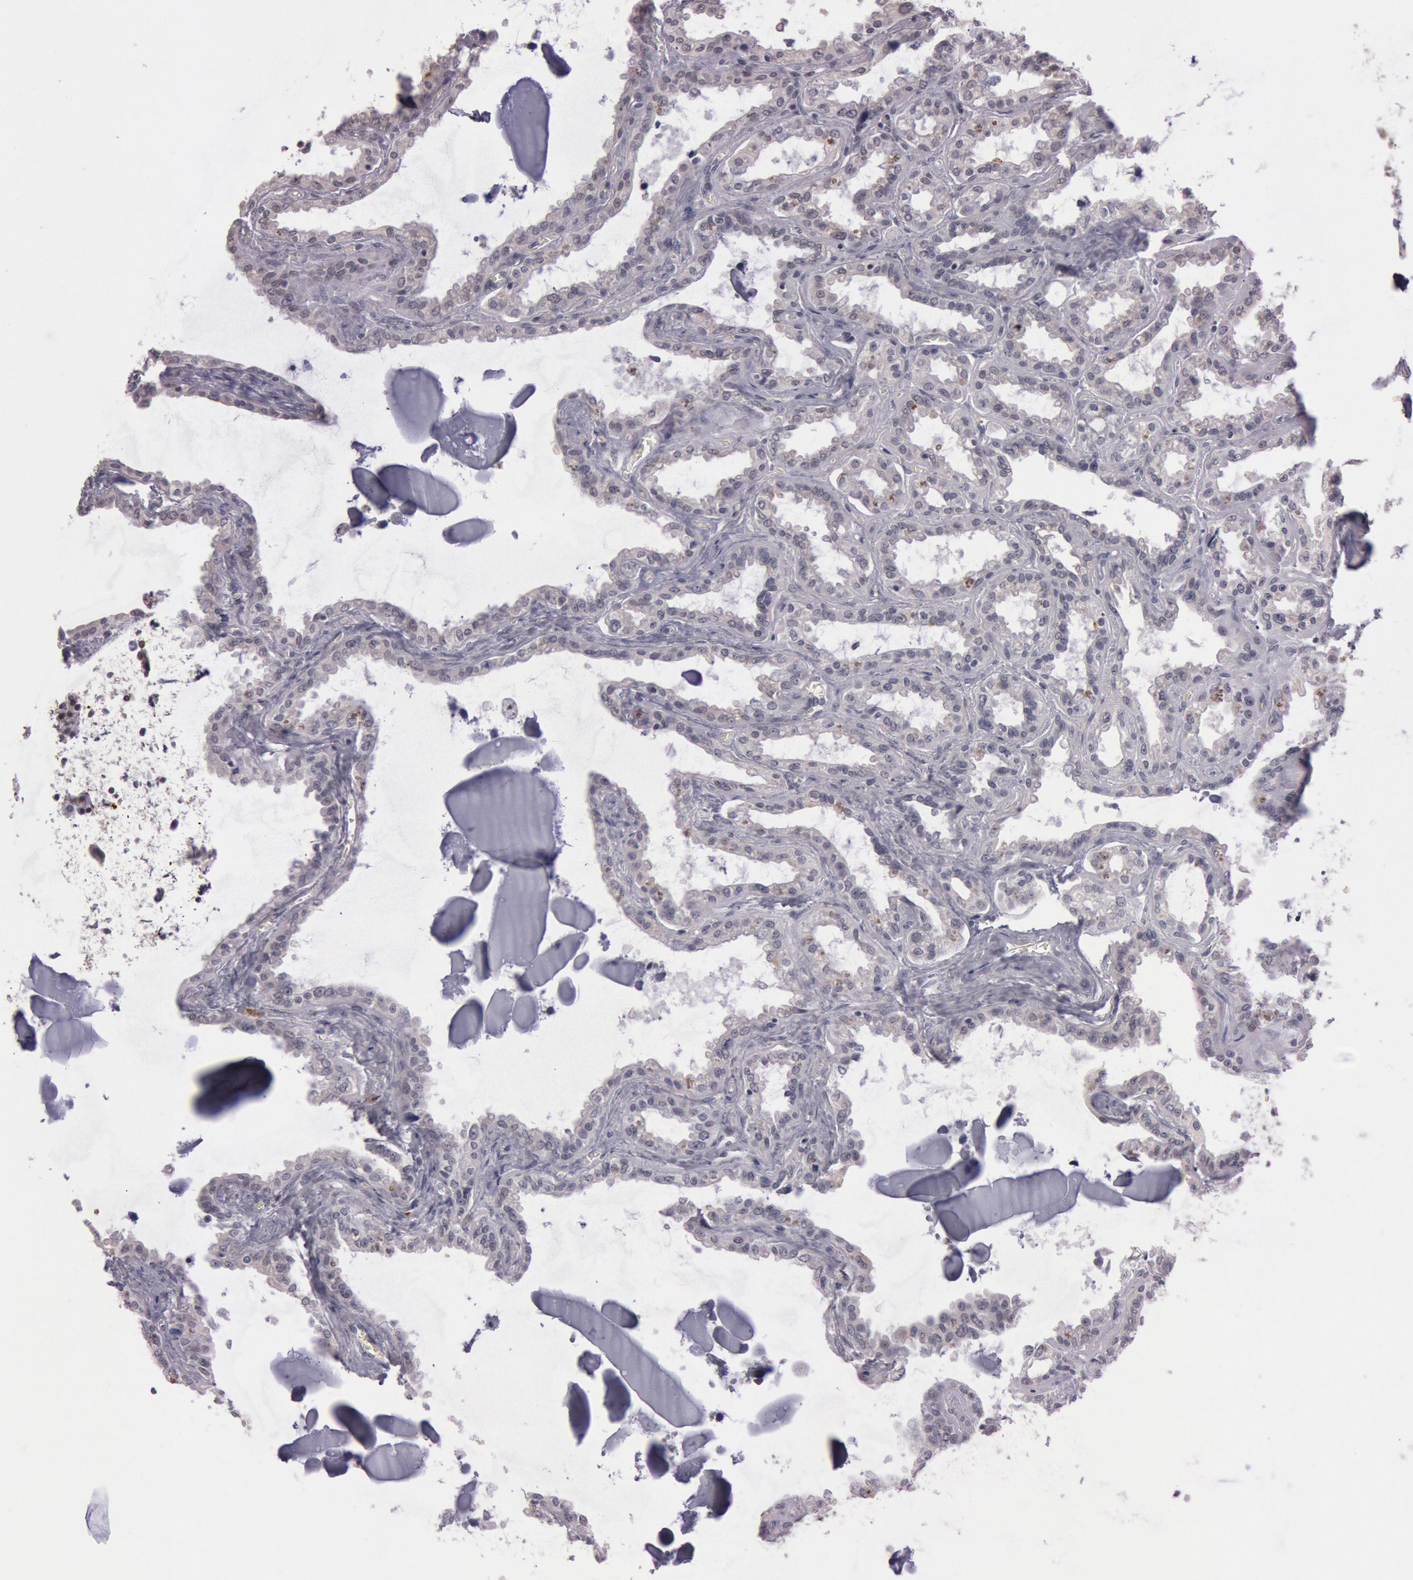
{"staining": {"intensity": "negative", "quantity": "none", "location": "none"}, "tissue": "seminal vesicle", "cell_type": "Glandular cells", "image_type": "normal", "snomed": [{"axis": "morphology", "description": "Normal tissue, NOS"}, {"axis": "morphology", "description": "Inflammation, NOS"}, {"axis": "topography", "description": "Urinary bladder"}, {"axis": "topography", "description": "Prostate"}, {"axis": "topography", "description": "Seminal veicle"}], "caption": "Glandular cells are negative for brown protein staining in benign seminal vesicle. (Stains: DAB (3,3'-diaminobenzidine) immunohistochemistry with hematoxylin counter stain, Microscopy: brightfield microscopy at high magnification).", "gene": "KDM6A", "patient": {"sex": "male", "age": 82}}